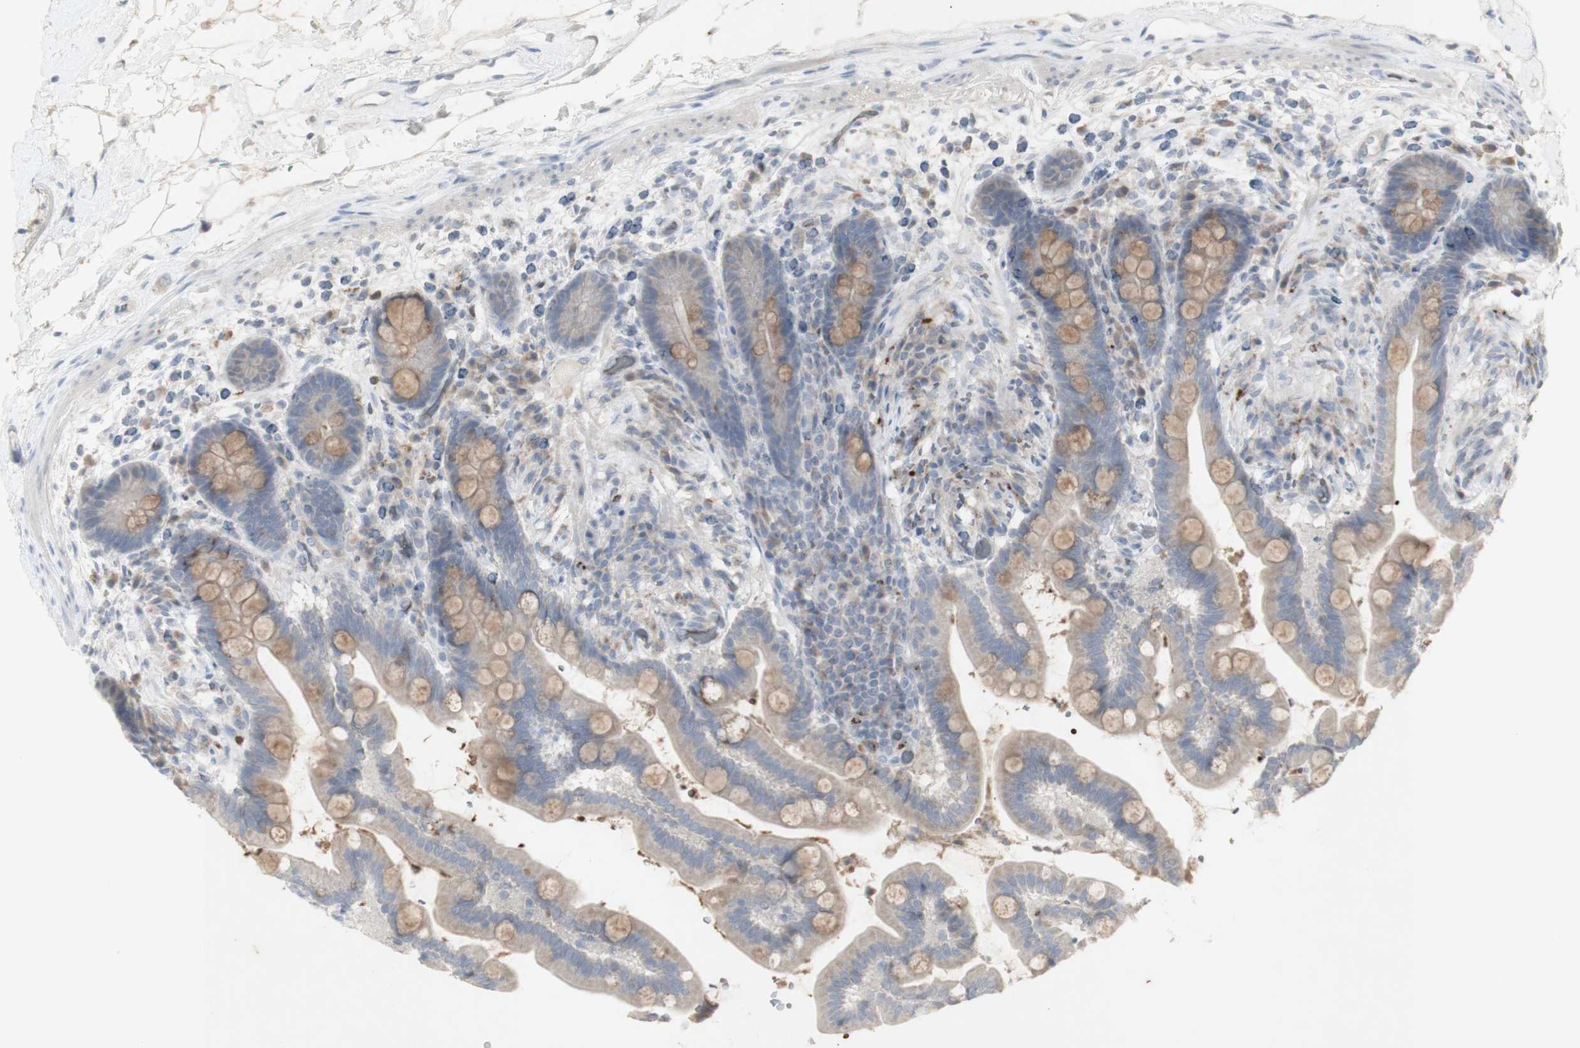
{"staining": {"intensity": "weak", "quantity": "25%-75%", "location": "cytoplasmic/membranous"}, "tissue": "colon", "cell_type": "Endothelial cells", "image_type": "normal", "snomed": [{"axis": "morphology", "description": "Normal tissue, NOS"}, {"axis": "topography", "description": "Colon"}], "caption": "Brown immunohistochemical staining in unremarkable colon exhibits weak cytoplasmic/membranous staining in approximately 25%-75% of endothelial cells.", "gene": "INS", "patient": {"sex": "male", "age": 73}}